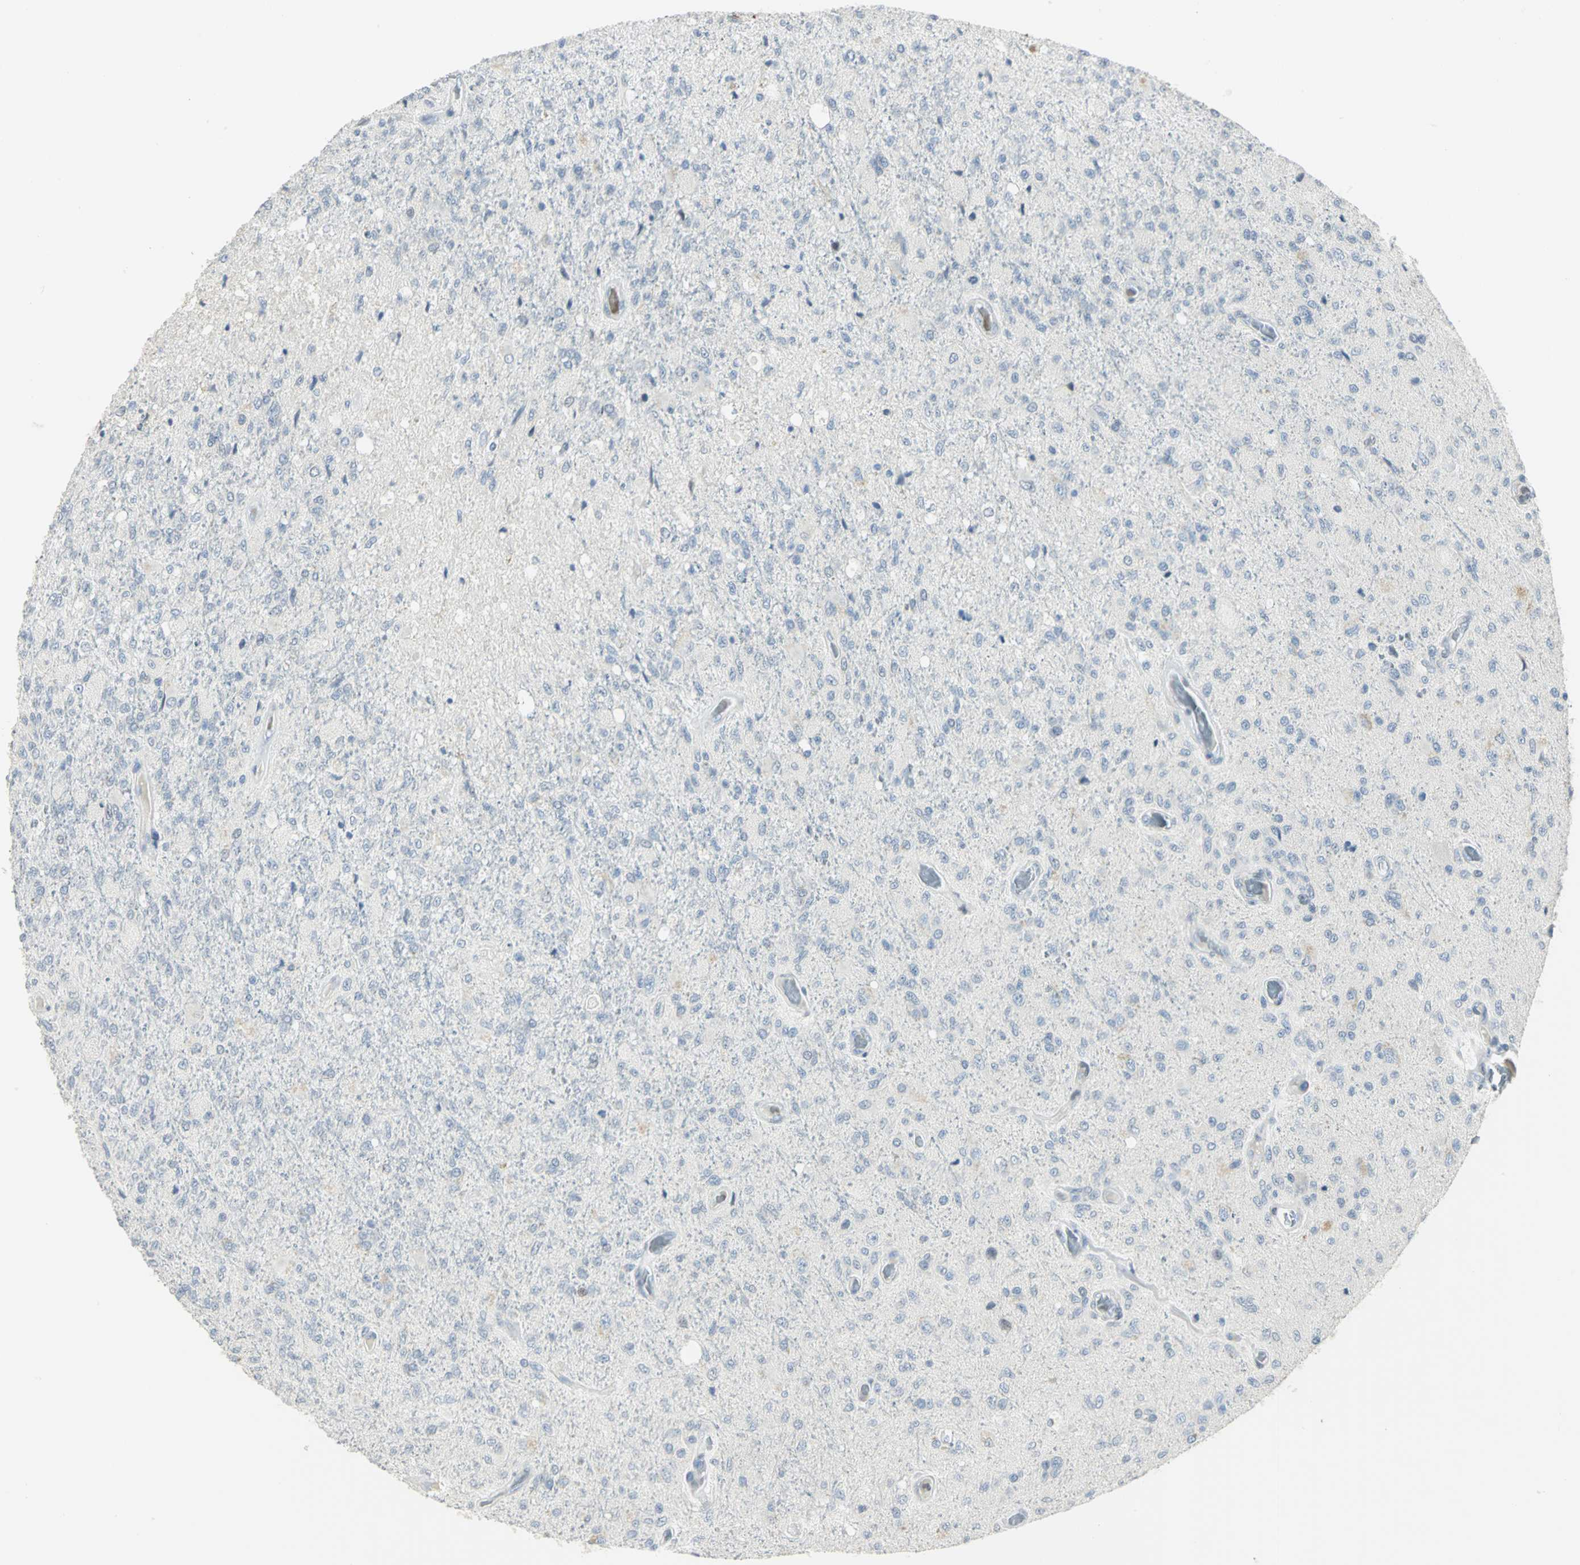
{"staining": {"intensity": "negative", "quantity": "none", "location": "none"}, "tissue": "glioma", "cell_type": "Tumor cells", "image_type": "cancer", "snomed": [{"axis": "morphology", "description": "Normal tissue, NOS"}, {"axis": "morphology", "description": "Glioma, malignant, High grade"}, {"axis": "topography", "description": "Cerebral cortex"}], "caption": "The immunohistochemistry photomicrograph has no significant staining in tumor cells of glioma tissue.", "gene": "BCL6", "patient": {"sex": "male", "age": 77}}